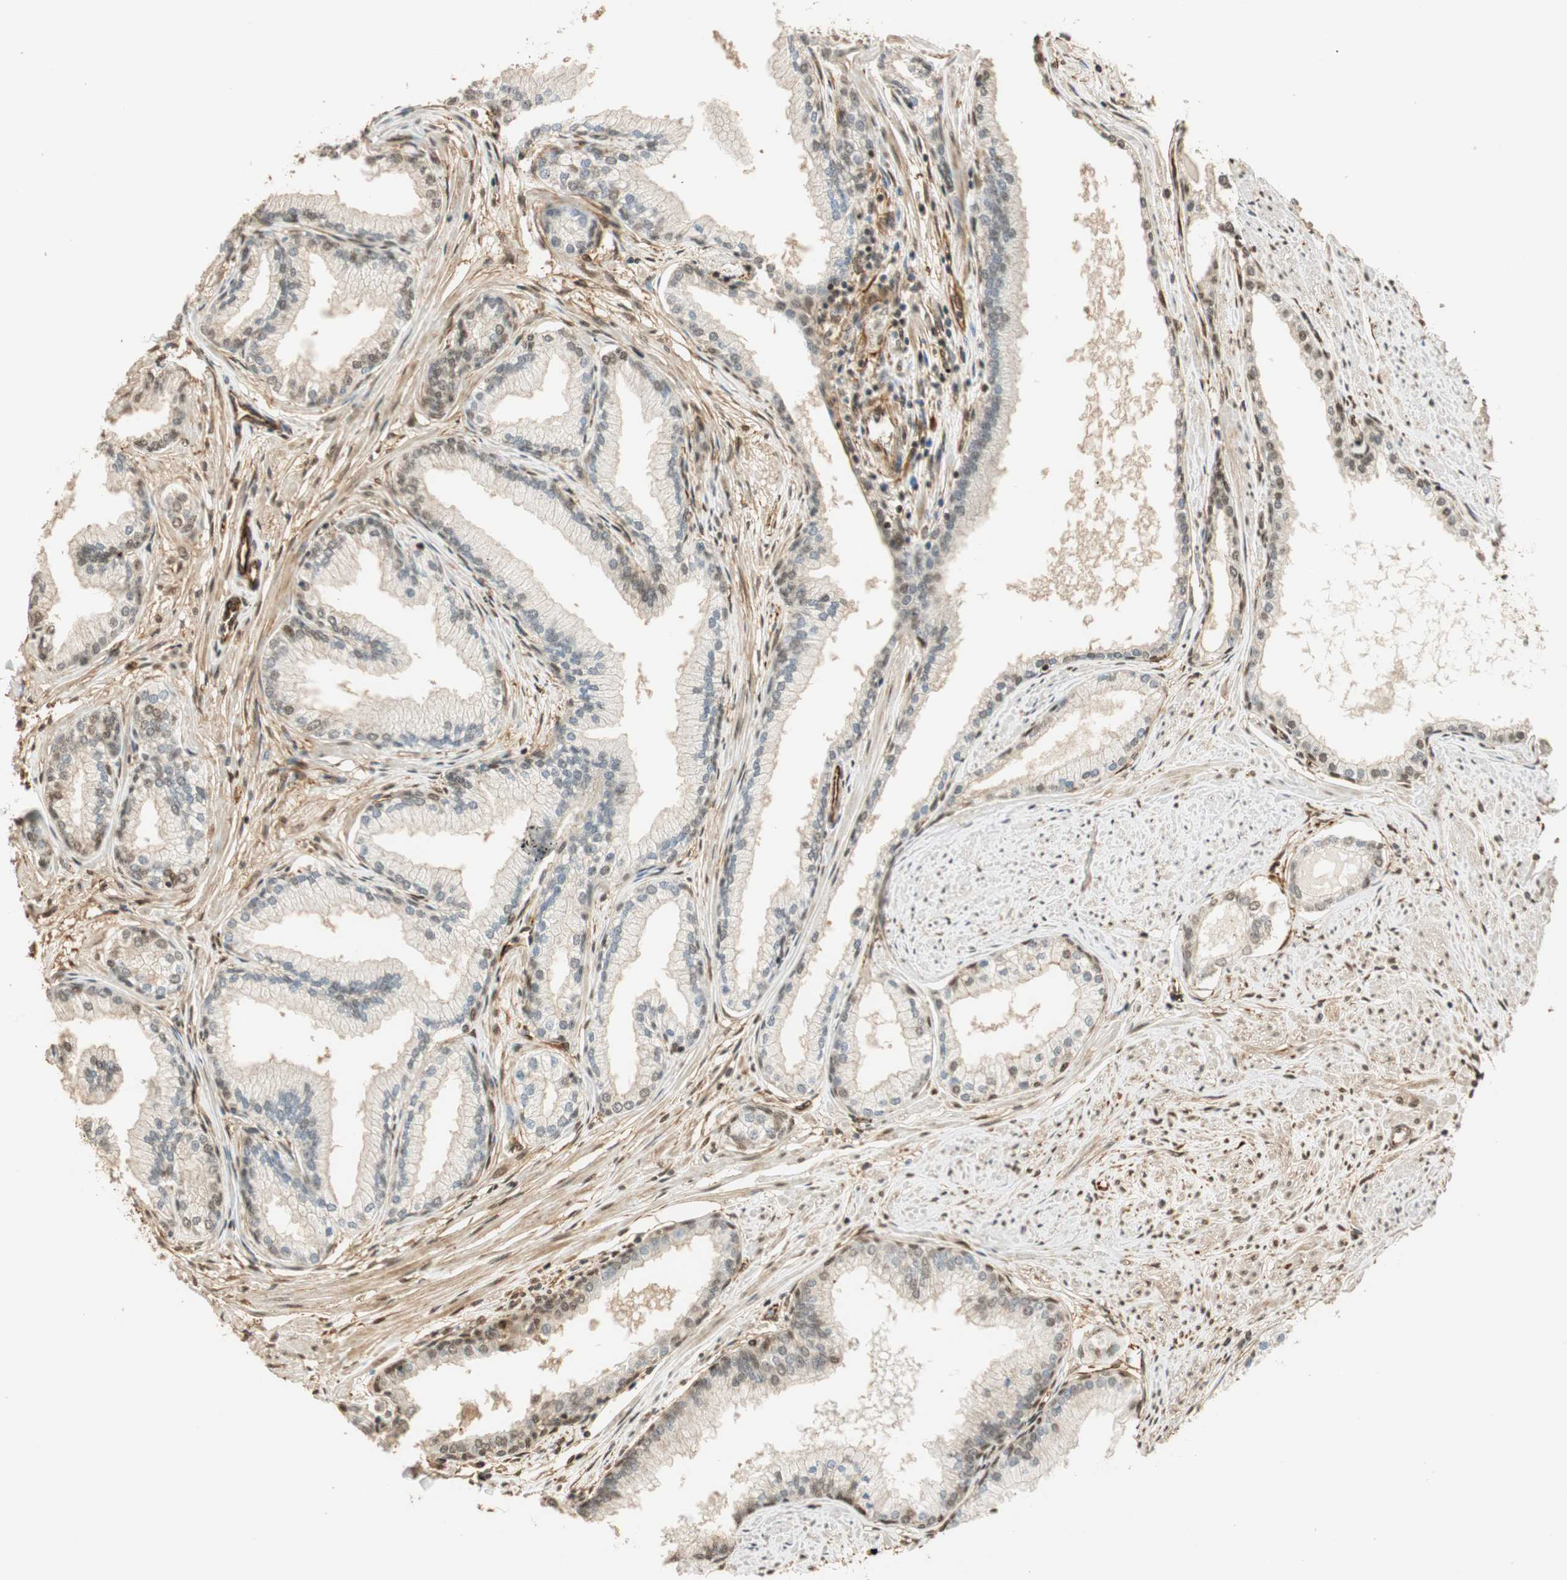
{"staining": {"intensity": "weak", "quantity": "25%-75%", "location": "nuclear"}, "tissue": "prostate", "cell_type": "Glandular cells", "image_type": "normal", "snomed": [{"axis": "morphology", "description": "Normal tissue, NOS"}, {"axis": "topography", "description": "Prostate"}], "caption": "High-magnification brightfield microscopy of unremarkable prostate stained with DAB (brown) and counterstained with hematoxylin (blue). glandular cells exhibit weak nuclear staining is seen in approximately25%-75% of cells. The staining is performed using DAB brown chromogen to label protein expression. The nuclei are counter-stained blue using hematoxylin.", "gene": "NES", "patient": {"sex": "male", "age": 64}}